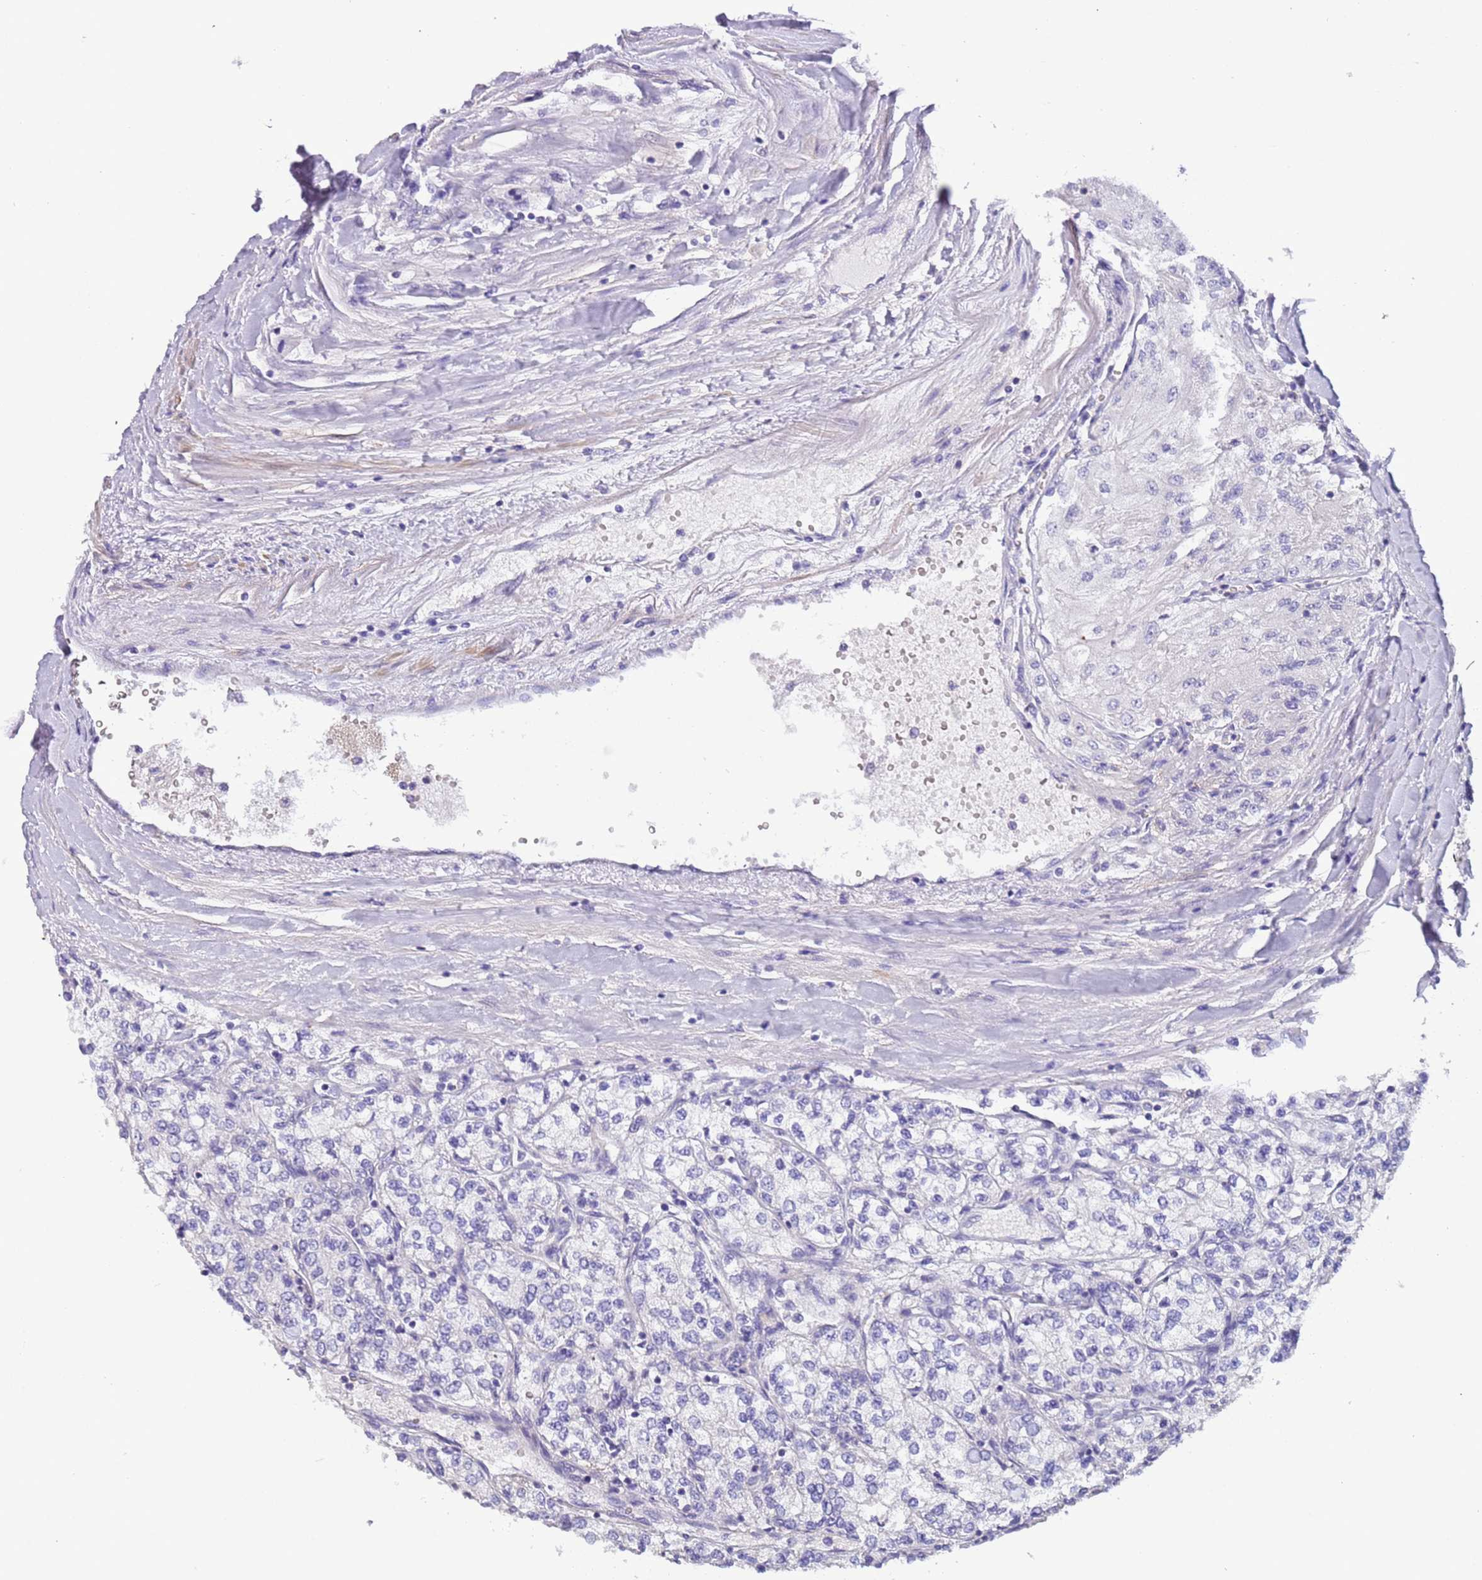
{"staining": {"intensity": "negative", "quantity": "none", "location": "none"}, "tissue": "renal cancer", "cell_type": "Tumor cells", "image_type": "cancer", "snomed": [{"axis": "morphology", "description": "Adenocarcinoma, NOS"}, {"axis": "topography", "description": "Kidney"}], "caption": "The micrograph demonstrates no staining of tumor cells in adenocarcinoma (renal).", "gene": "PCGF2", "patient": {"sex": "male", "age": 80}}